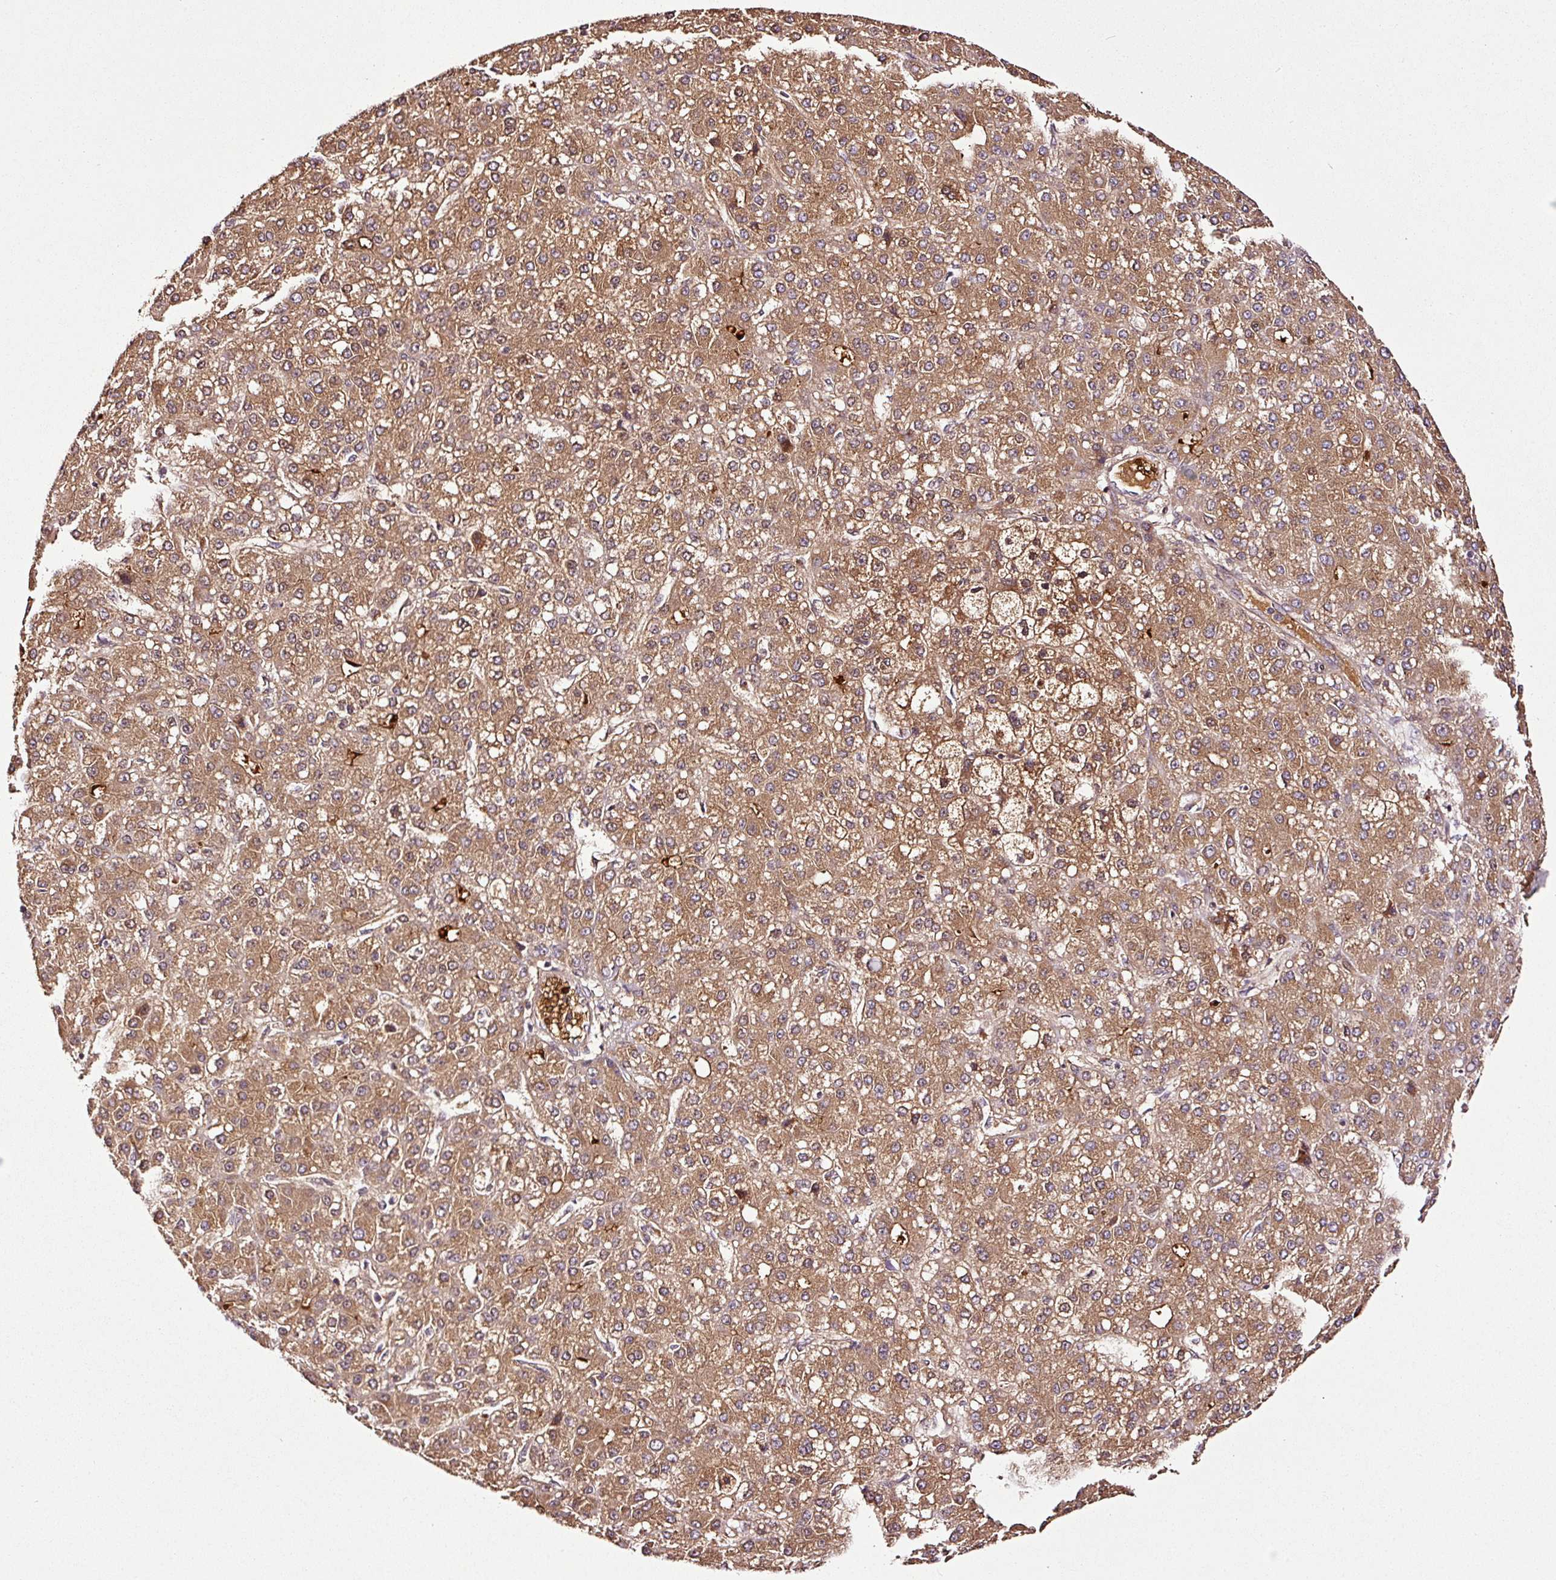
{"staining": {"intensity": "moderate", "quantity": ">75%", "location": "cytoplasmic/membranous"}, "tissue": "liver cancer", "cell_type": "Tumor cells", "image_type": "cancer", "snomed": [{"axis": "morphology", "description": "Carcinoma, Hepatocellular, NOS"}, {"axis": "topography", "description": "Liver"}], "caption": "A brown stain labels moderate cytoplasmic/membranous staining of a protein in human liver cancer tumor cells.", "gene": "PGLYRP2", "patient": {"sex": "male", "age": 67}}